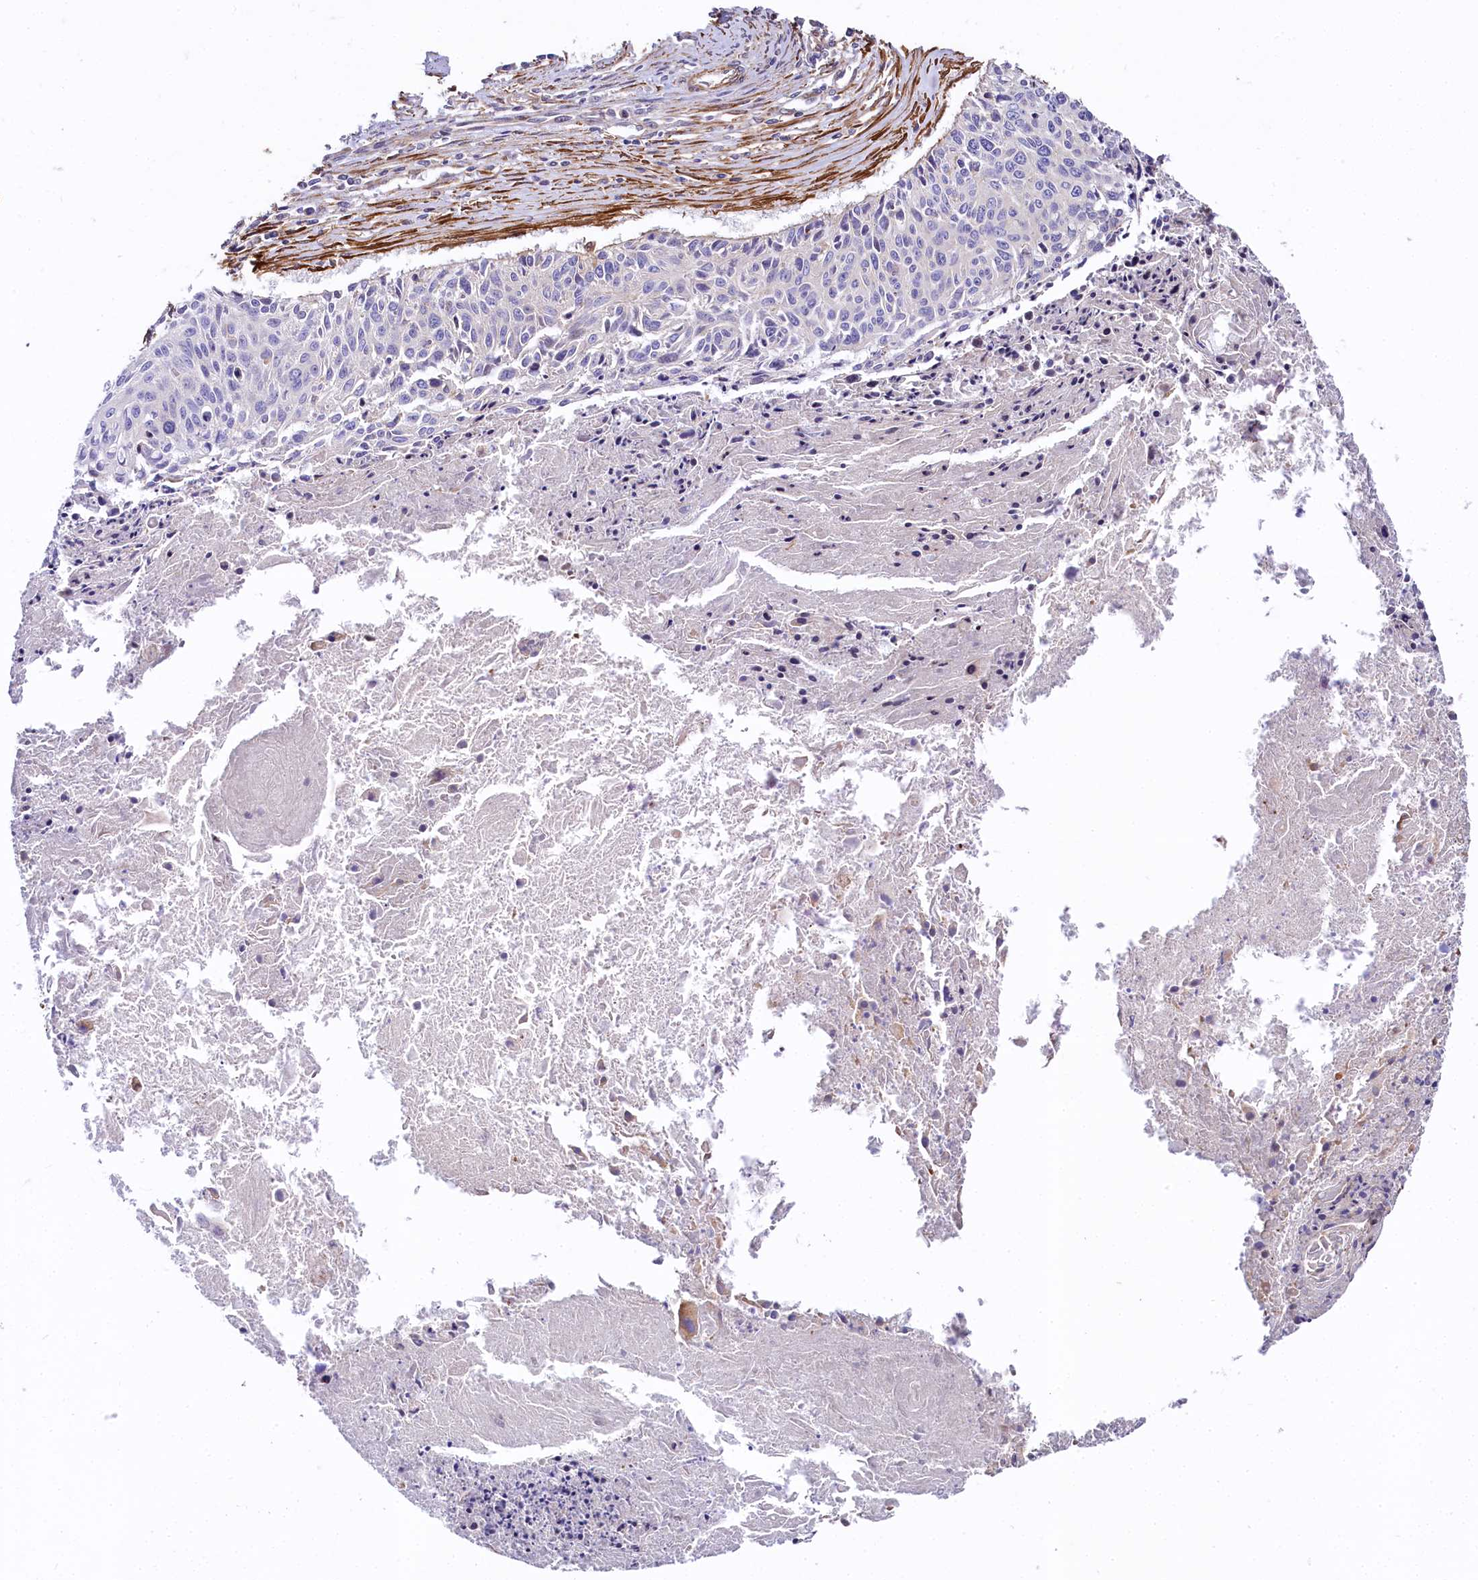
{"staining": {"intensity": "negative", "quantity": "none", "location": "none"}, "tissue": "cervical cancer", "cell_type": "Tumor cells", "image_type": "cancer", "snomed": [{"axis": "morphology", "description": "Squamous cell carcinoma, NOS"}, {"axis": "topography", "description": "Cervix"}], "caption": "Immunohistochemistry micrograph of human squamous cell carcinoma (cervical) stained for a protein (brown), which displays no expression in tumor cells.", "gene": "FCHSD2", "patient": {"sex": "female", "age": 55}}